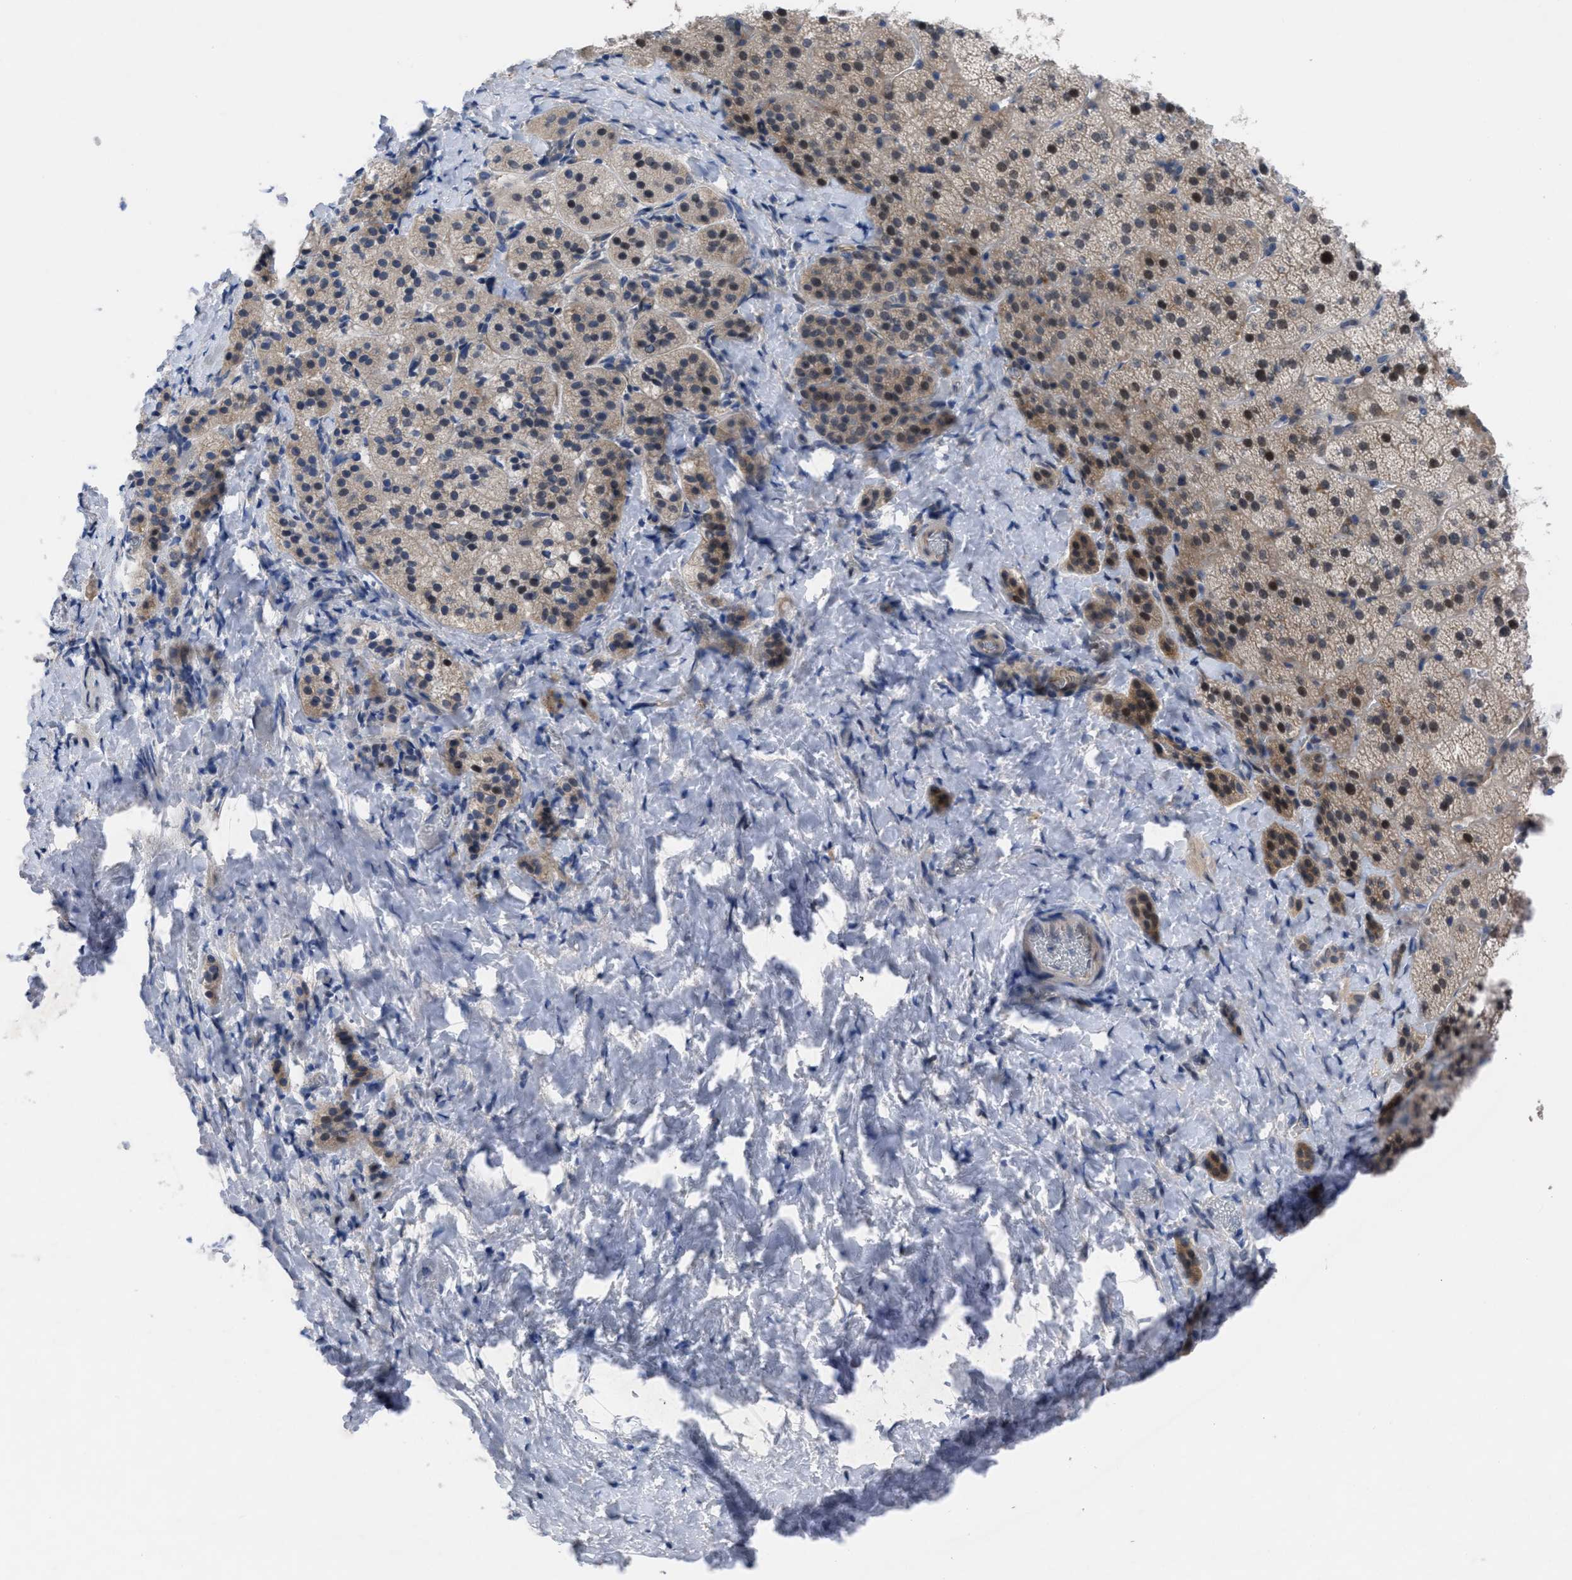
{"staining": {"intensity": "moderate", "quantity": ">75%", "location": "cytoplasmic/membranous,nuclear"}, "tissue": "adrenal gland", "cell_type": "Glandular cells", "image_type": "normal", "snomed": [{"axis": "morphology", "description": "Normal tissue, NOS"}, {"axis": "topography", "description": "Adrenal gland"}], "caption": "Glandular cells demonstrate moderate cytoplasmic/membranous,nuclear positivity in approximately >75% of cells in unremarkable adrenal gland.", "gene": "IL17RE", "patient": {"sex": "female", "age": 44}}